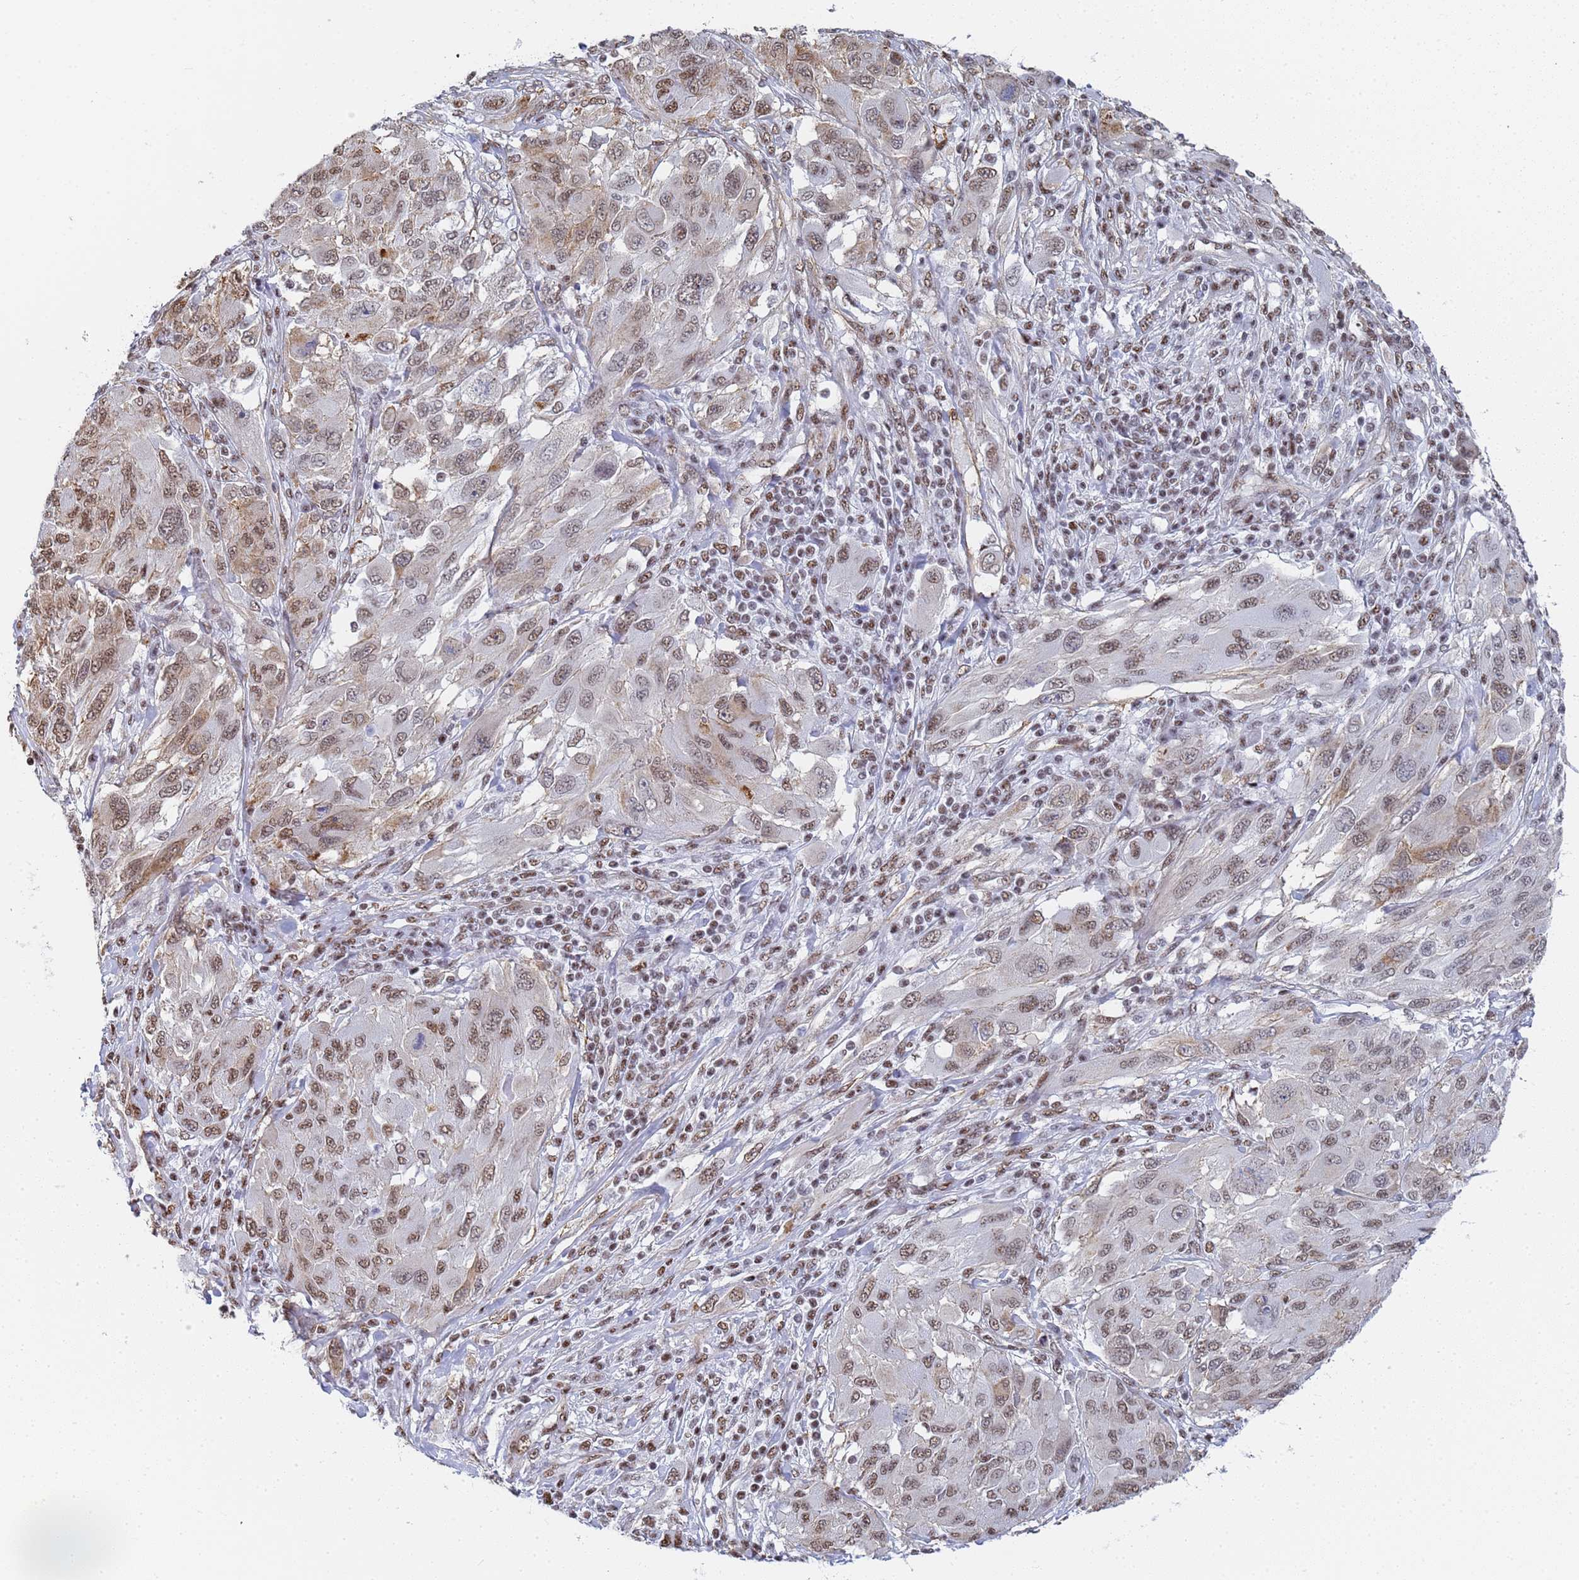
{"staining": {"intensity": "moderate", "quantity": ">75%", "location": "cytoplasmic/membranous,nuclear"}, "tissue": "melanoma", "cell_type": "Tumor cells", "image_type": "cancer", "snomed": [{"axis": "morphology", "description": "Malignant melanoma, NOS"}, {"axis": "topography", "description": "Skin"}], "caption": "Protein staining shows moderate cytoplasmic/membranous and nuclear expression in approximately >75% of tumor cells in malignant melanoma. (DAB IHC with brightfield microscopy, high magnification).", "gene": "PRRT4", "patient": {"sex": "female", "age": 91}}